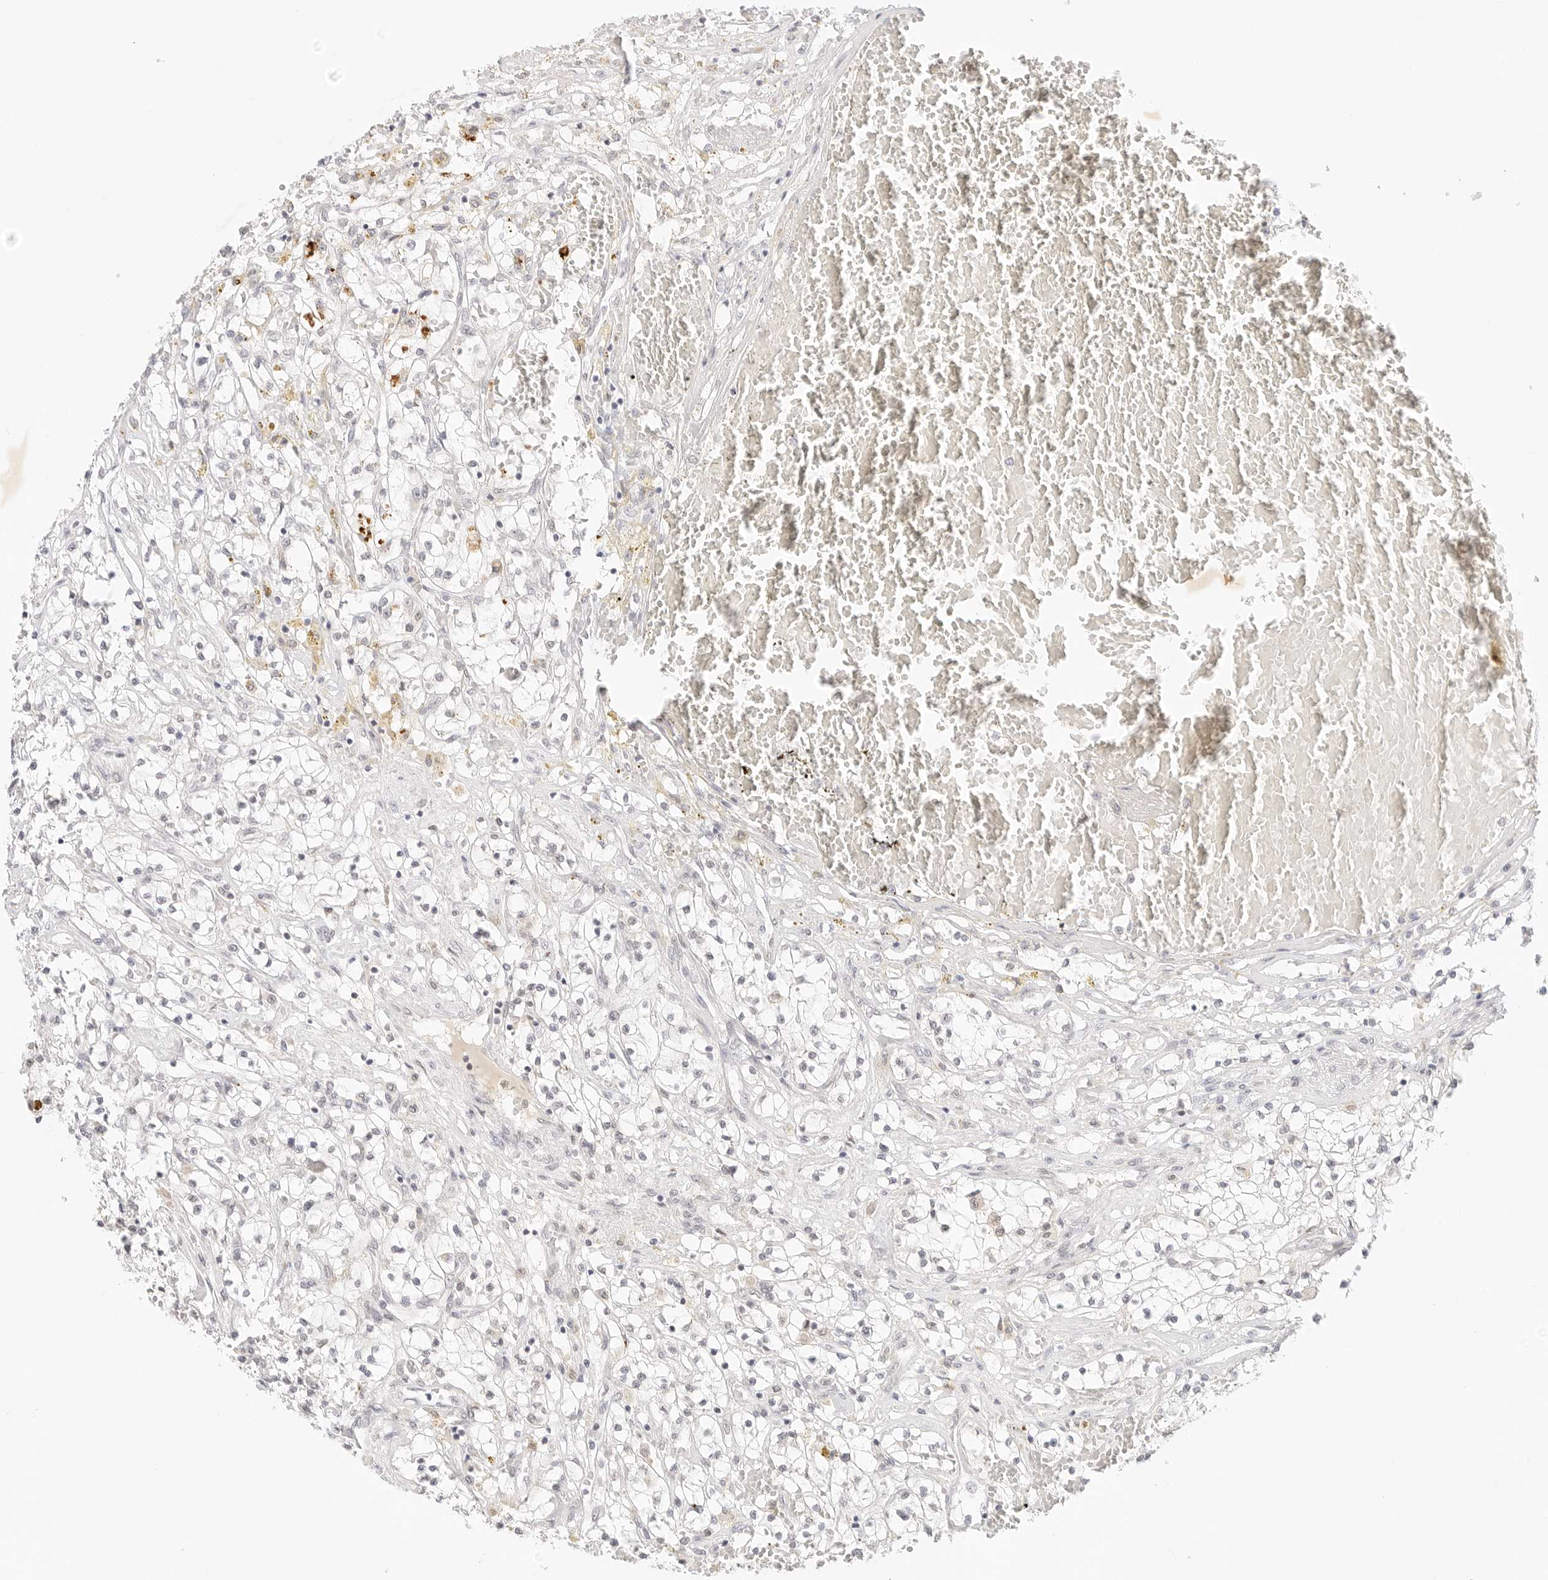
{"staining": {"intensity": "negative", "quantity": "none", "location": "none"}, "tissue": "renal cancer", "cell_type": "Tumor cells", "image_type": "cancer", "snomed": [{"axis": "morphology", "description": "Normal tissue, NOS"}, {"axis": "morphology", "description": "Adenocarcinoma, NOS"}, {"axis": "topography", "description": "Kidney"}], "caption": "An immunohistochemistry (IHC) histopathology image of renal cancer is shown. There is no staining in tumor cells of renal cancer. Brightfield microscopy of immunohistochemistry stained with DAB (3,3'-diaminobenzidine) (brown) and hematoxylin (blue), captured at high magnification.", "gene": "XKR4", "patient": {"sex": "male", "age": 68}}